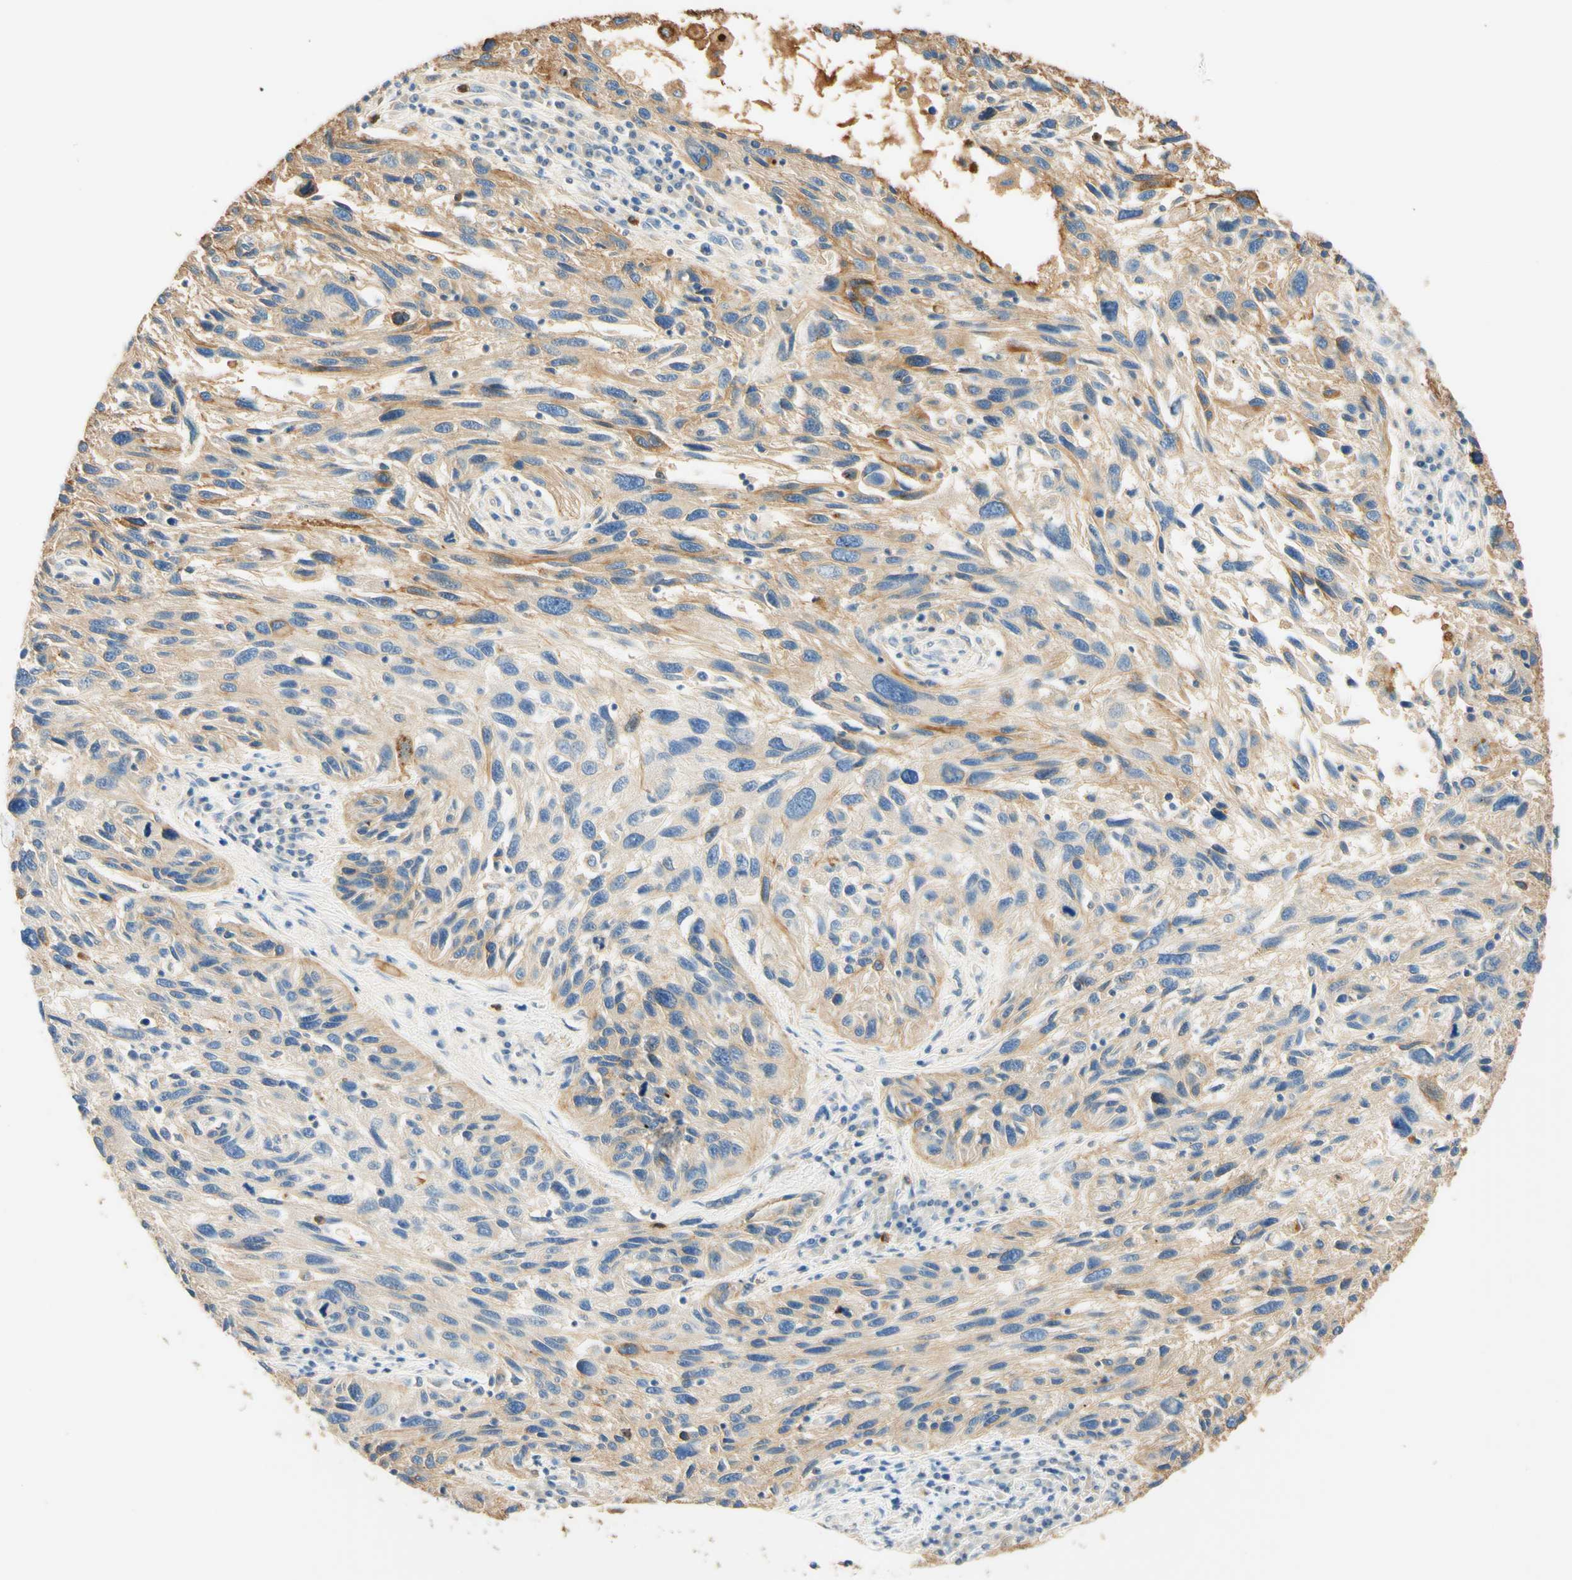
{"staining": {"intensity": "moderate", "quantity": "25%-75%", "location": "cytoplasmic/membranous"}, "tissue": "melanoma", "cell_type": "Tumor cells", "image_type": "cancer", "snomed": [{"axis": "morphology", "description": "Malignant melanoma, NOS"}, {"axis": "topography", "description": "Skin"}], "caption": "A photomicrograph of human melanoma stained for a protein exhibits moderate cytoplasmic/membranous brown staining in tumor cells. (brown staining indicates protein expression, while blue staining denotes nuclei).", "gene": "CD63", "patient": {"sex": "male", "age": 53}}